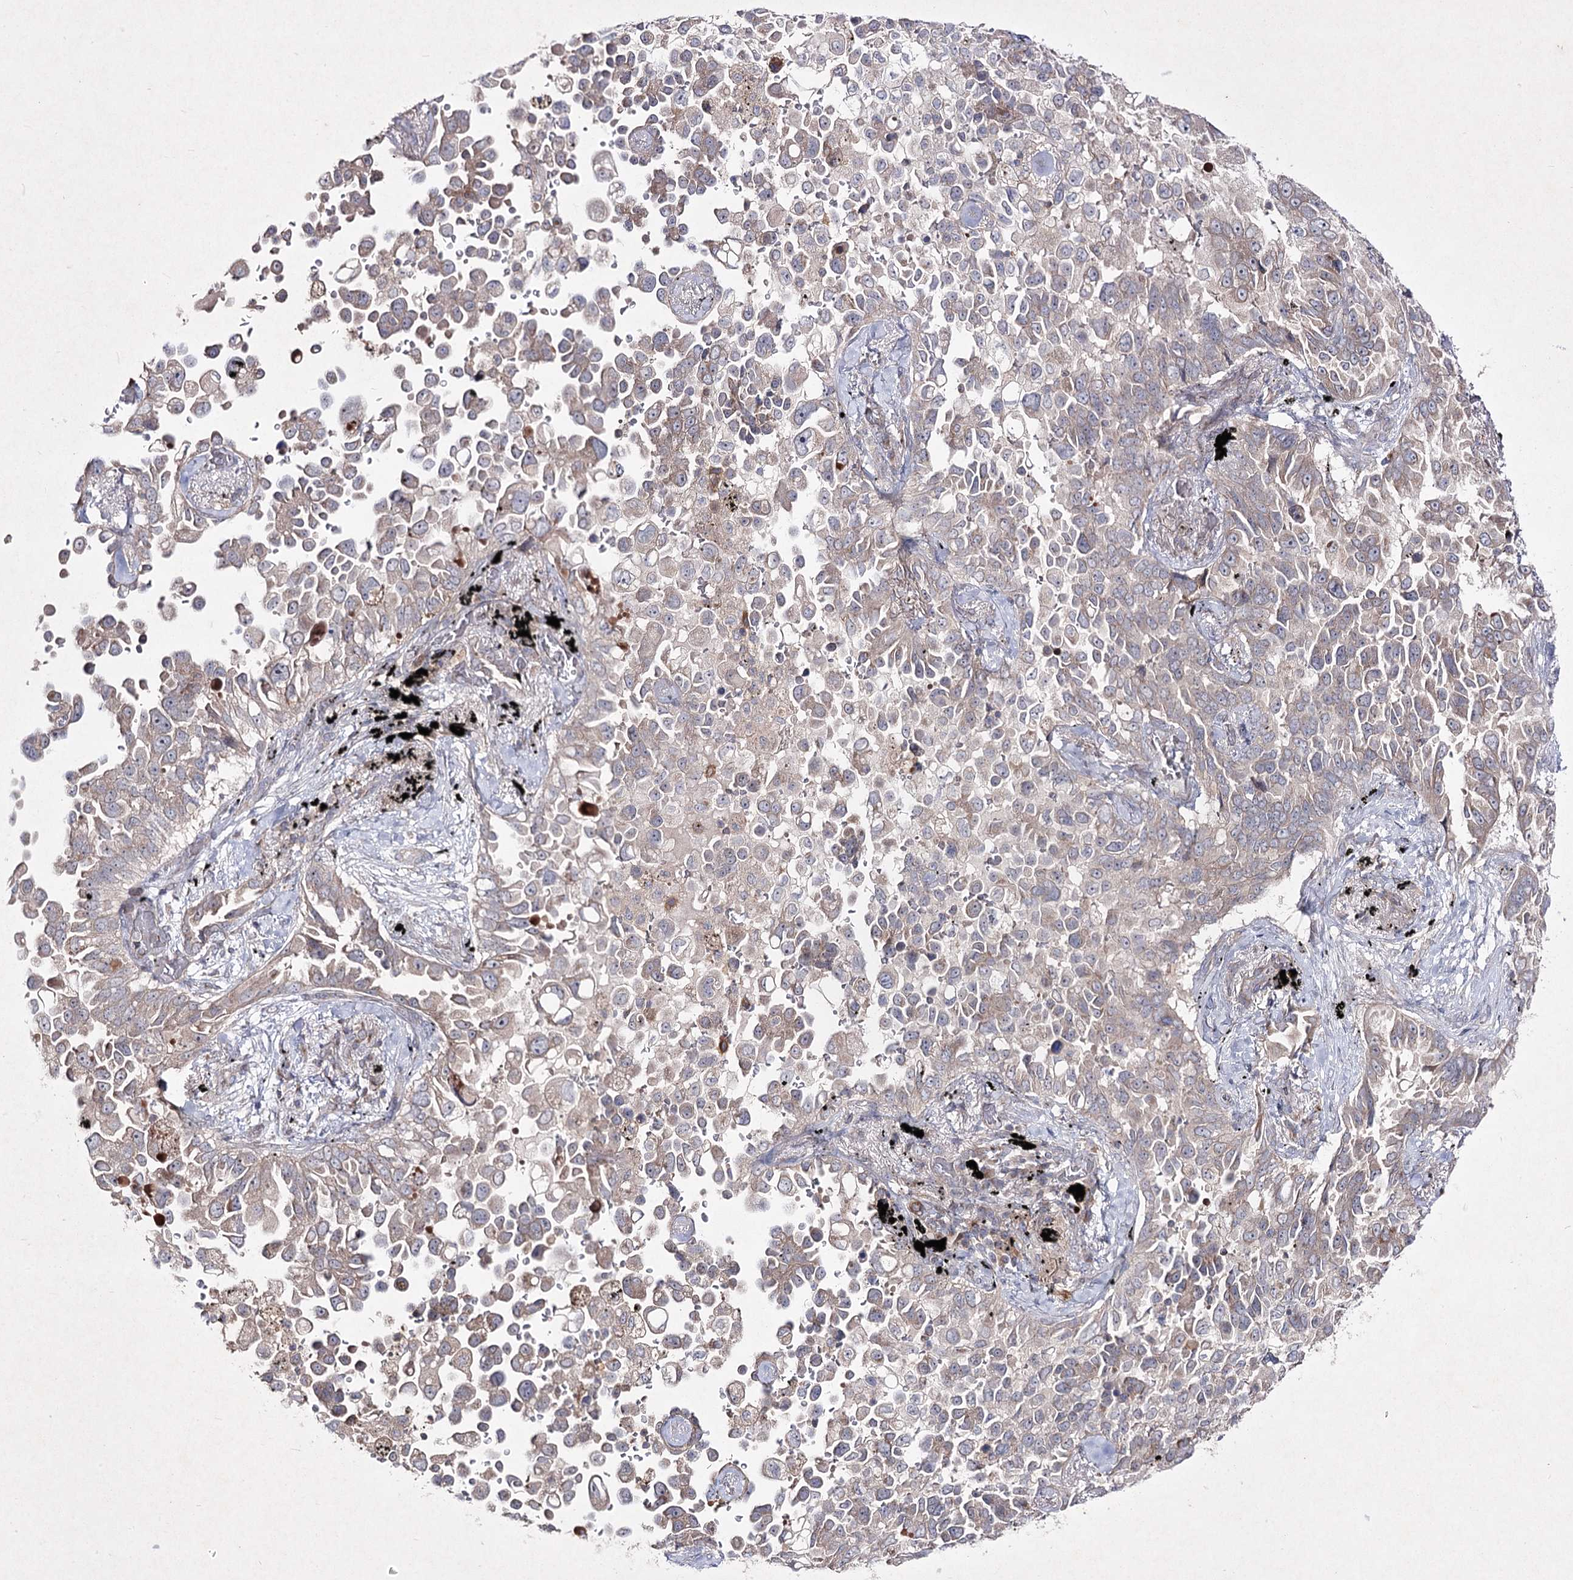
{"staining": {"intensity": "weak", "quantity": "25%-75%", "location": "cytoplasmic/membranous"}, "tissue": "lung cancer", "cell_type": "Tumor cells", "image_type": "cancer", "snomed": [{"axis": "morphology", "description": "Adenocarcinoma, NOS"}, {"axis": "topography", "description": "Lung"}], "caption": "A high-resolution image shows immunohistochemistry (IHC) staining of lung cancer (adenocarcinoma), which displays weak cytoplasmic/membranous expression in about 25%-75% of tumor cells. Using DAB (brown) and hematoxylin (blue) stains, captured at high magnification using brightfield microscopy.", "gene": "CIB2", "patient": {"sex": "female", "age": 67}}